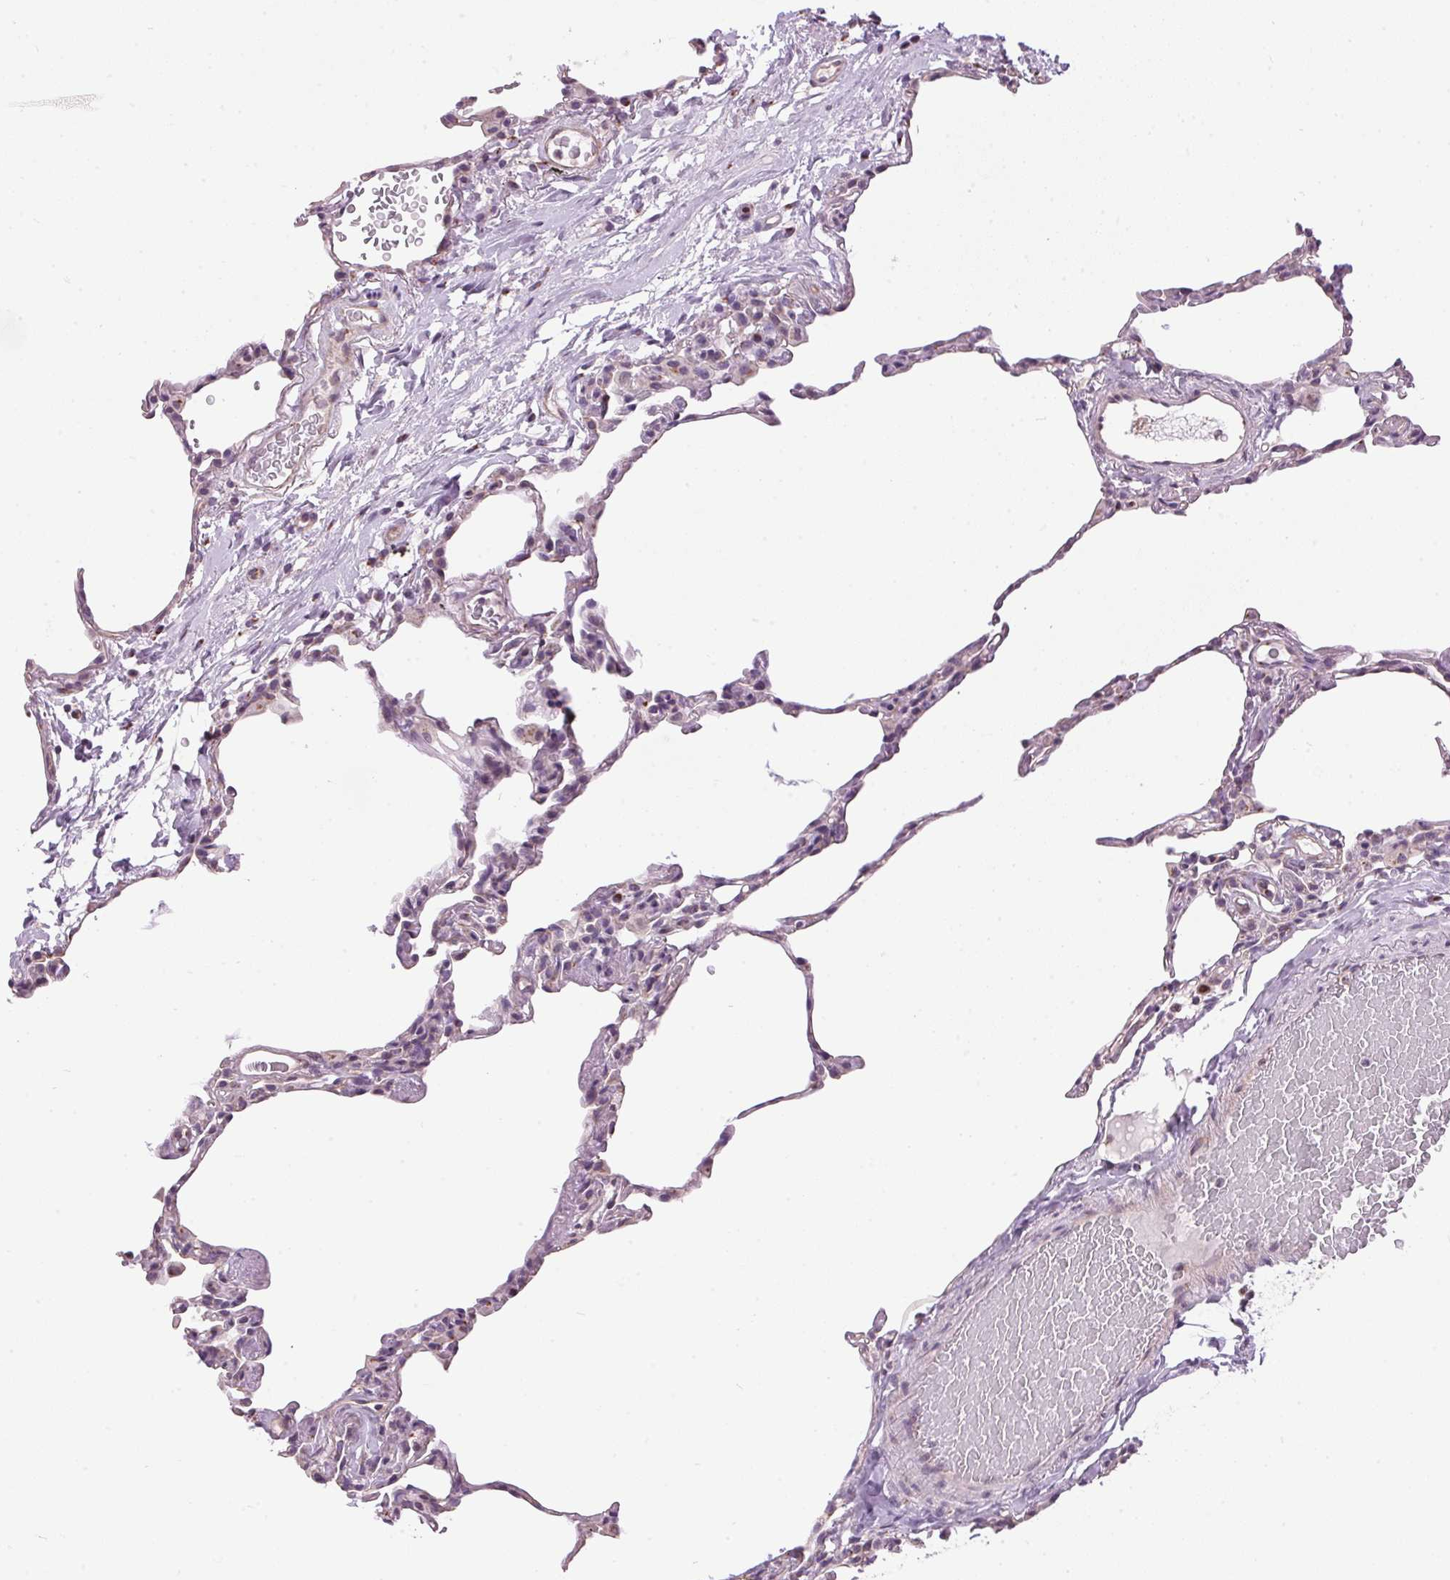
{"staining": {"intensity": "negative", "quantity": "none", "location": "none"}, "tissue": "lung", "cell_type": "Alveolar cells", "image_type": "normal", "snomed": [{"axis": "morphology", "description": "Normal tissue, NOS"}, {"axis": "topography", "description": "Lung"}], "caption": "A micrograph of lung stained for a protein reveals no brown staining in alveolar cells. The staining is performed using DAB (3,3'-diaminobenzidine) brown chromogen with nuclei counter-stained in using hematoxylin.", "gene": "GOLPH3", "patient": {"sex": "female", "age": 57}}